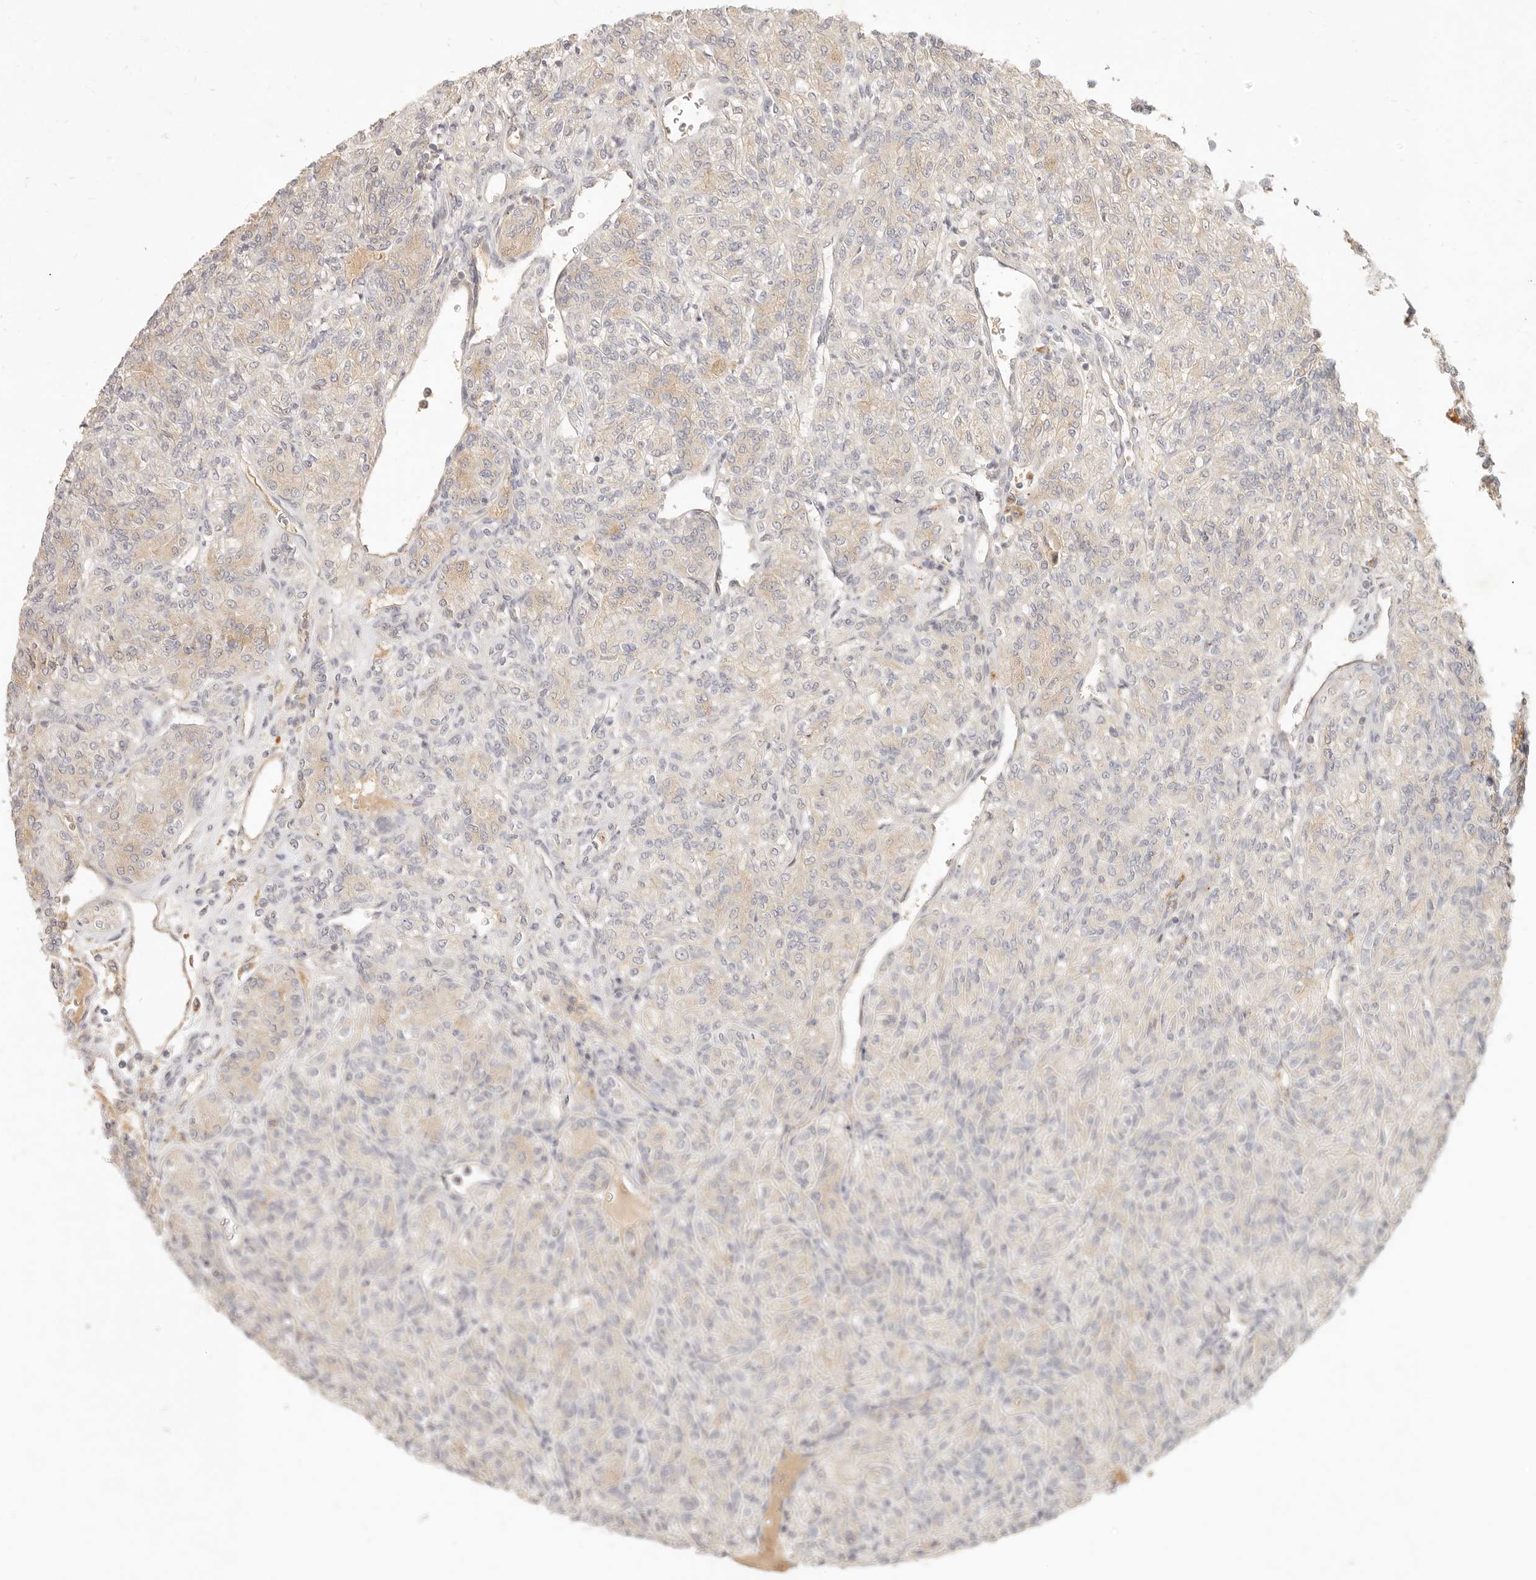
{"staining": {"intensity": "weak", "quantity": "<25%", "location": "cytoplasmic/membranous"}, "tissue": "renal cancer", "cell_type": "Tumor cells", "image_type": "cancer", "snomed": [{"axis": "morphology", "description": "Adenocarcinoma, NOS"}, {"axis": "topography", "description": "Kidney"}], "caption": "Immunohistochemistry (IHC) of human renal cancer (adenocarcinoma) shows no positivity in tumor cells. Nuclei are stained in blue.", "gene": "UBXN11", "patient": {"sex": "male", "age": 77}}